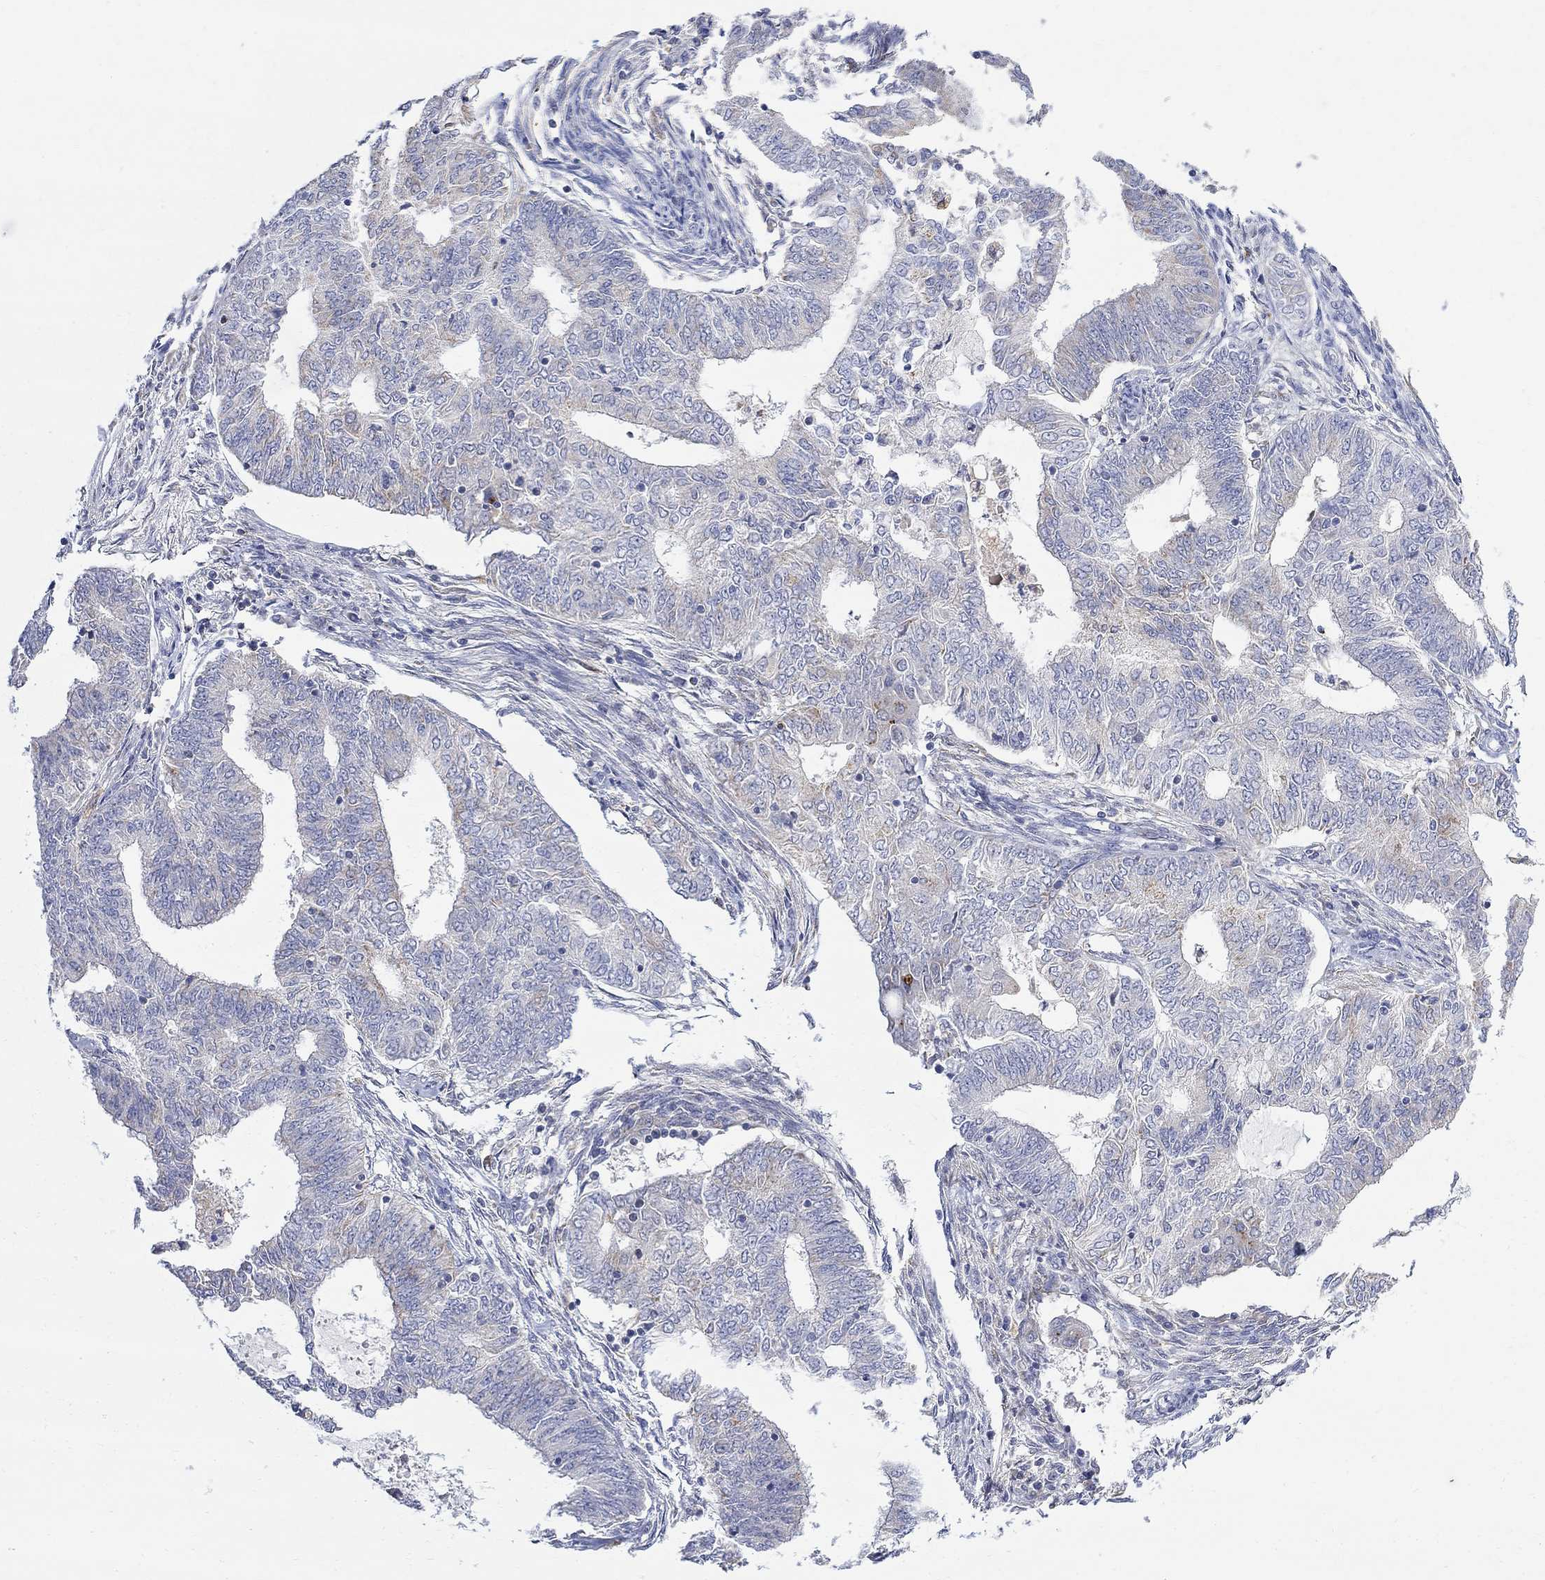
{"staining": {"intensity": "weak", "quantity": "<25%", "location": "cytoplasmic/membranous"}, "tissue": "endometrial cancer", "cell_type": "Tumor cells", "image_type": "cancer", "snomed": [{"axis": "morphology", "description": "Adenocarcinoma, NOS"}, {"axis": "topography", "description": "Endometrium"}], "caption": "Endometrial cancer stained for a protein using immunohistochemistry exhibits no staining tumor cells.", "gene": "FNDC5", "patient": {"sex": "female", "age": 62}}